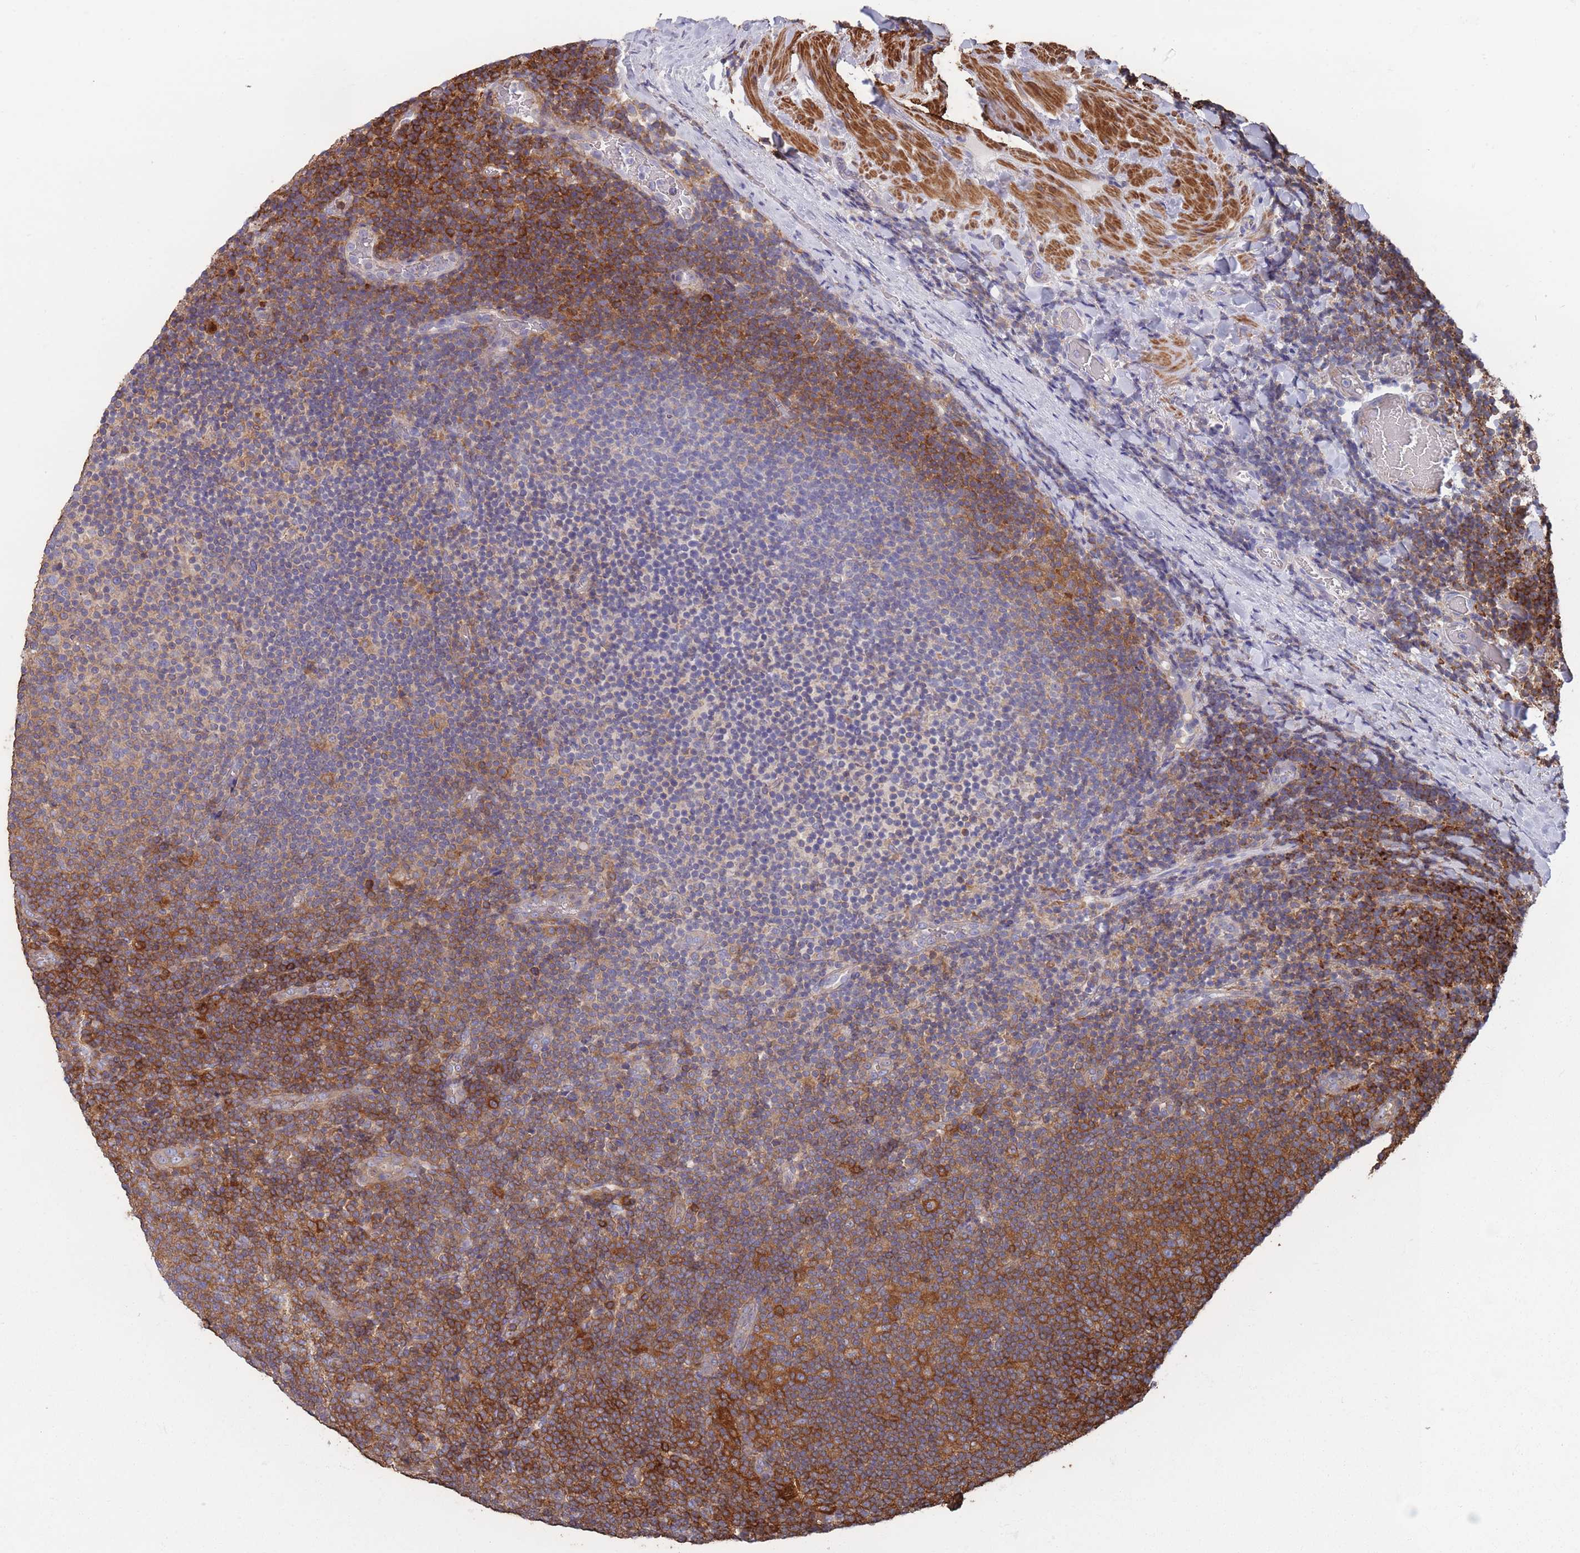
{"staining": {"intensity": "strong", "quantity": "25%-75%", "location": "cytoplasmic/membranous"}, "tissue": "lymphoma", "cell_type": "Tumor cells", "image_type": "cancer", "snomed": [{"axis": "morphology", "description": "Malignant lymphoma, non-Hodgkin's type, Low grade"}, {"axis": "topography", "description": "Lymph node"}], "caption": "Immunohistochemical staining of human low-grade malignant lymphoma, non-Hodgkin's type exhibits high levels of strong cytoplasmic/membranous positivity in approximately 25%-75% of tumor cells.", "gene": "SCCPDH", "patient": {"sex": "male", "age": 66}}